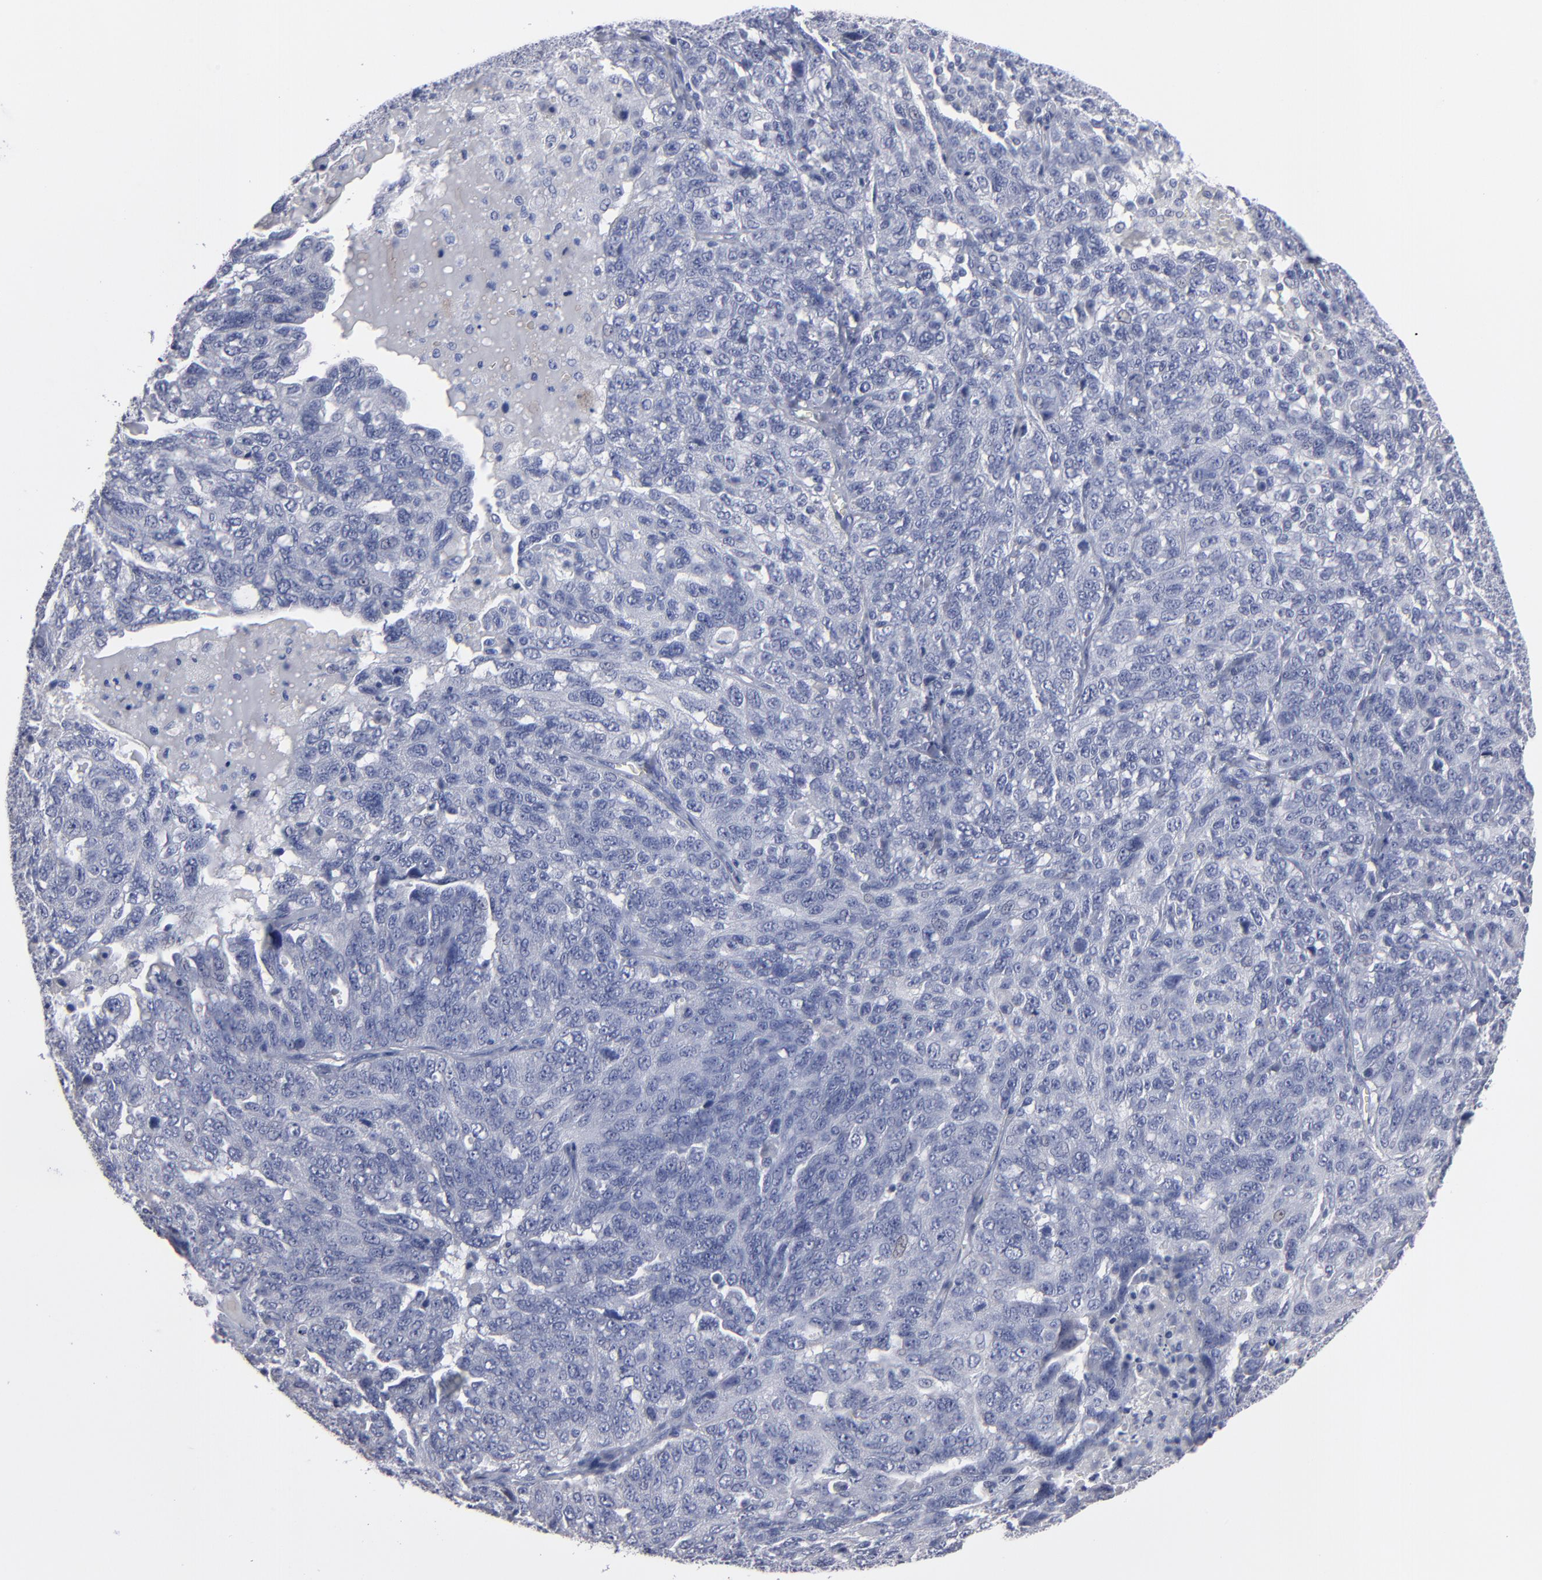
{"staining": {"intensity": "negative", "quantity": "none", "location": "none"}, "tissue": "ovarian cancer", "cell_type": "Tumor cells", "image_type": "cancer", "snomed": [{"axis": "morphology", "description": "Cystadenocarcinoma, serous, NOS"}, {"axis": "topography", "description": "Ovary"}], "caption": "A high-resolution photomicrograph shows immunohistochemistry staining of serous cystadenocarcinoma (ovarian), which demonstrates no significant expression in tumor cells.", "gene": "RPH3A", "patient": {"sex": "female", "age": 71}}